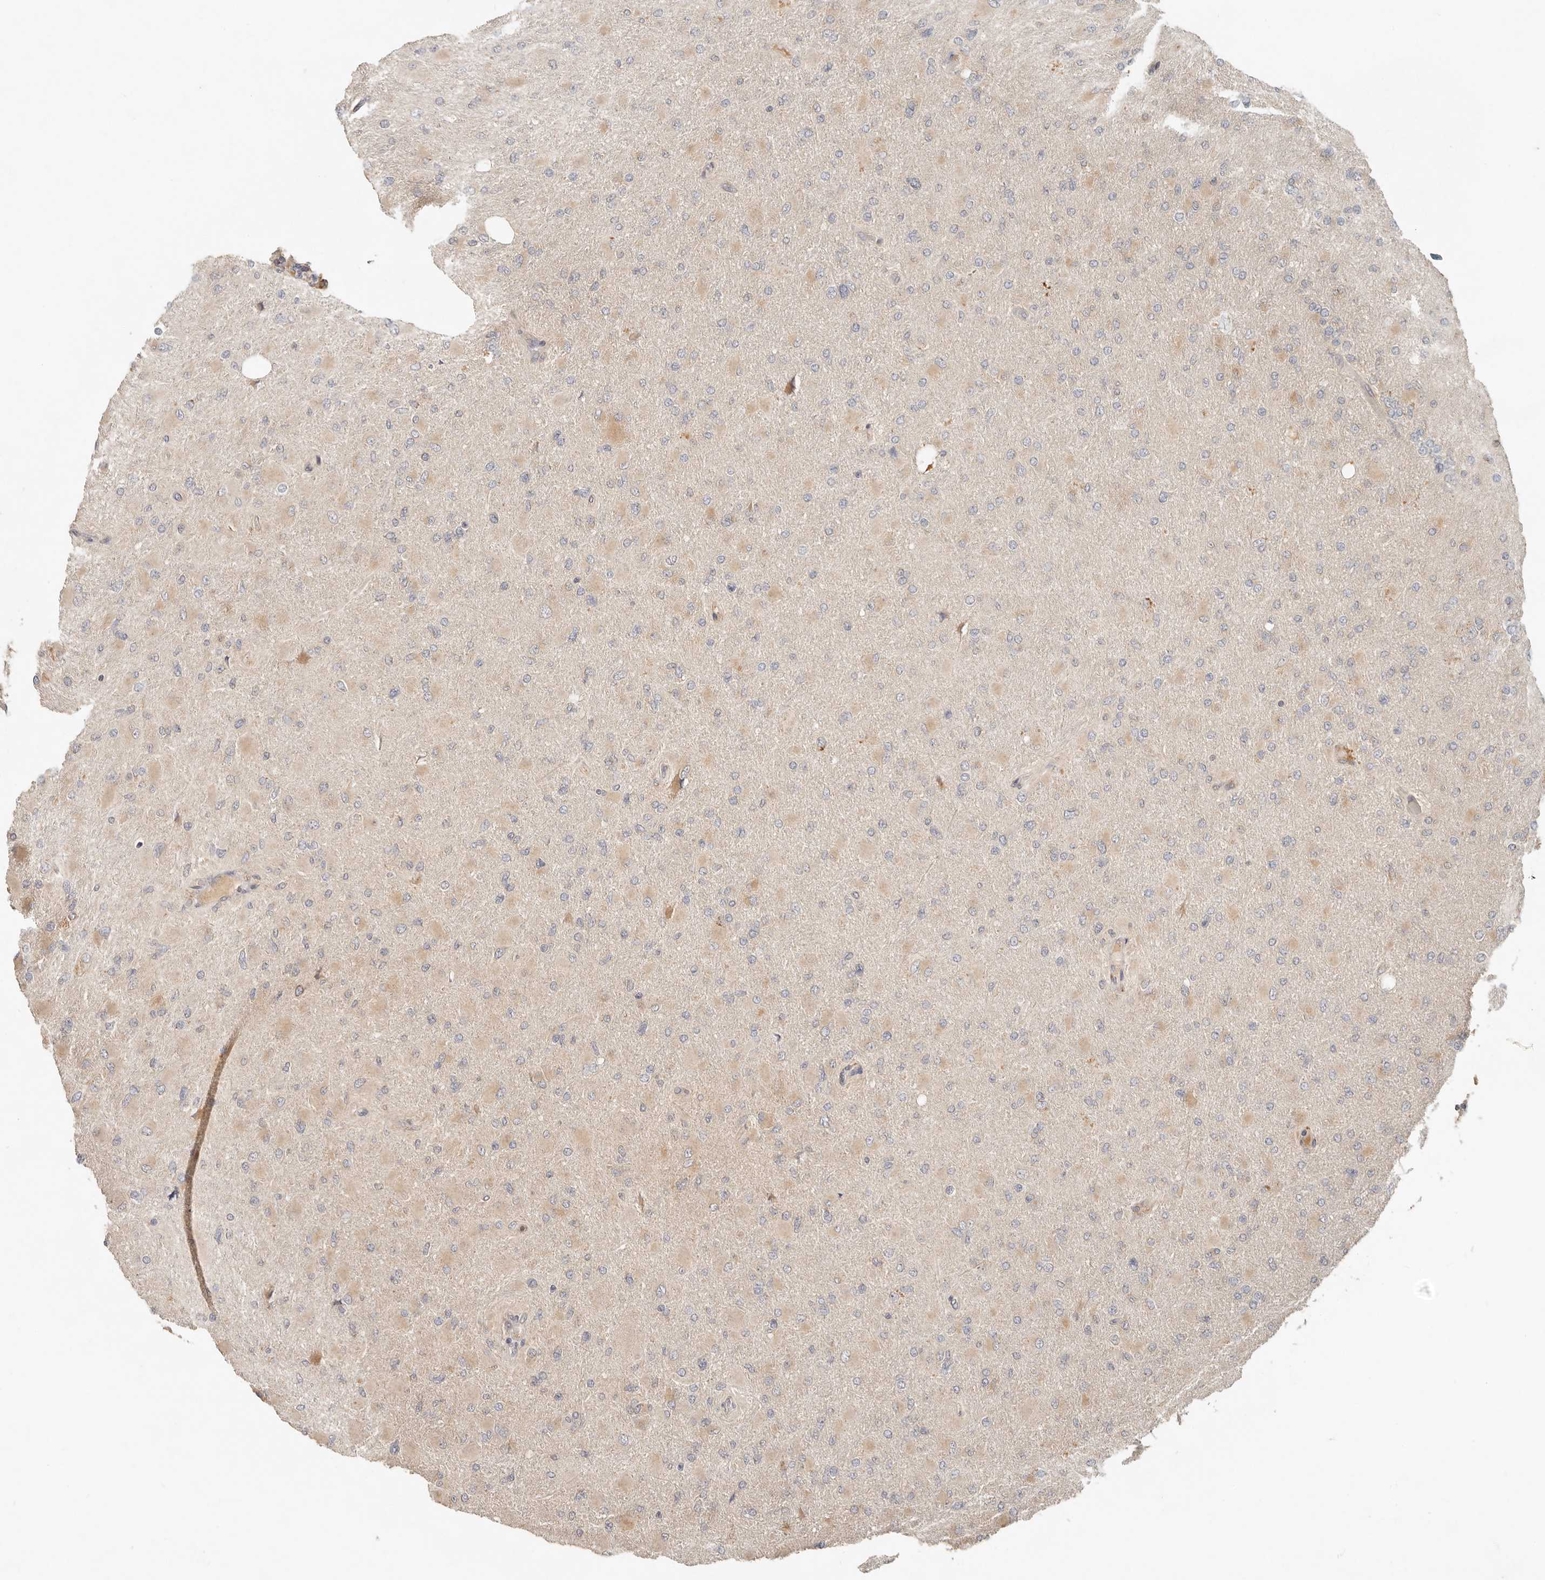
{"staining": {"intensity": "weak", "quantity": "<25%", "location": "cytoplasmic/membranous"}, "tissue": "glioma", "cell_type": "Tumor cells", "image_type": "cancer", "snomed": [{"axis": "morphology", "description": "Glioma, malignant, High grade"}, {"axis": "topography", "description": "Cerebral cortex"}], "caption": "A high-resolution photomicrograph shows IHC staining of glioma, which displays no significant expression in tumor cells.", "gene": "ARHGEF10L", "patient": {"sex": "female", "age": 36}}